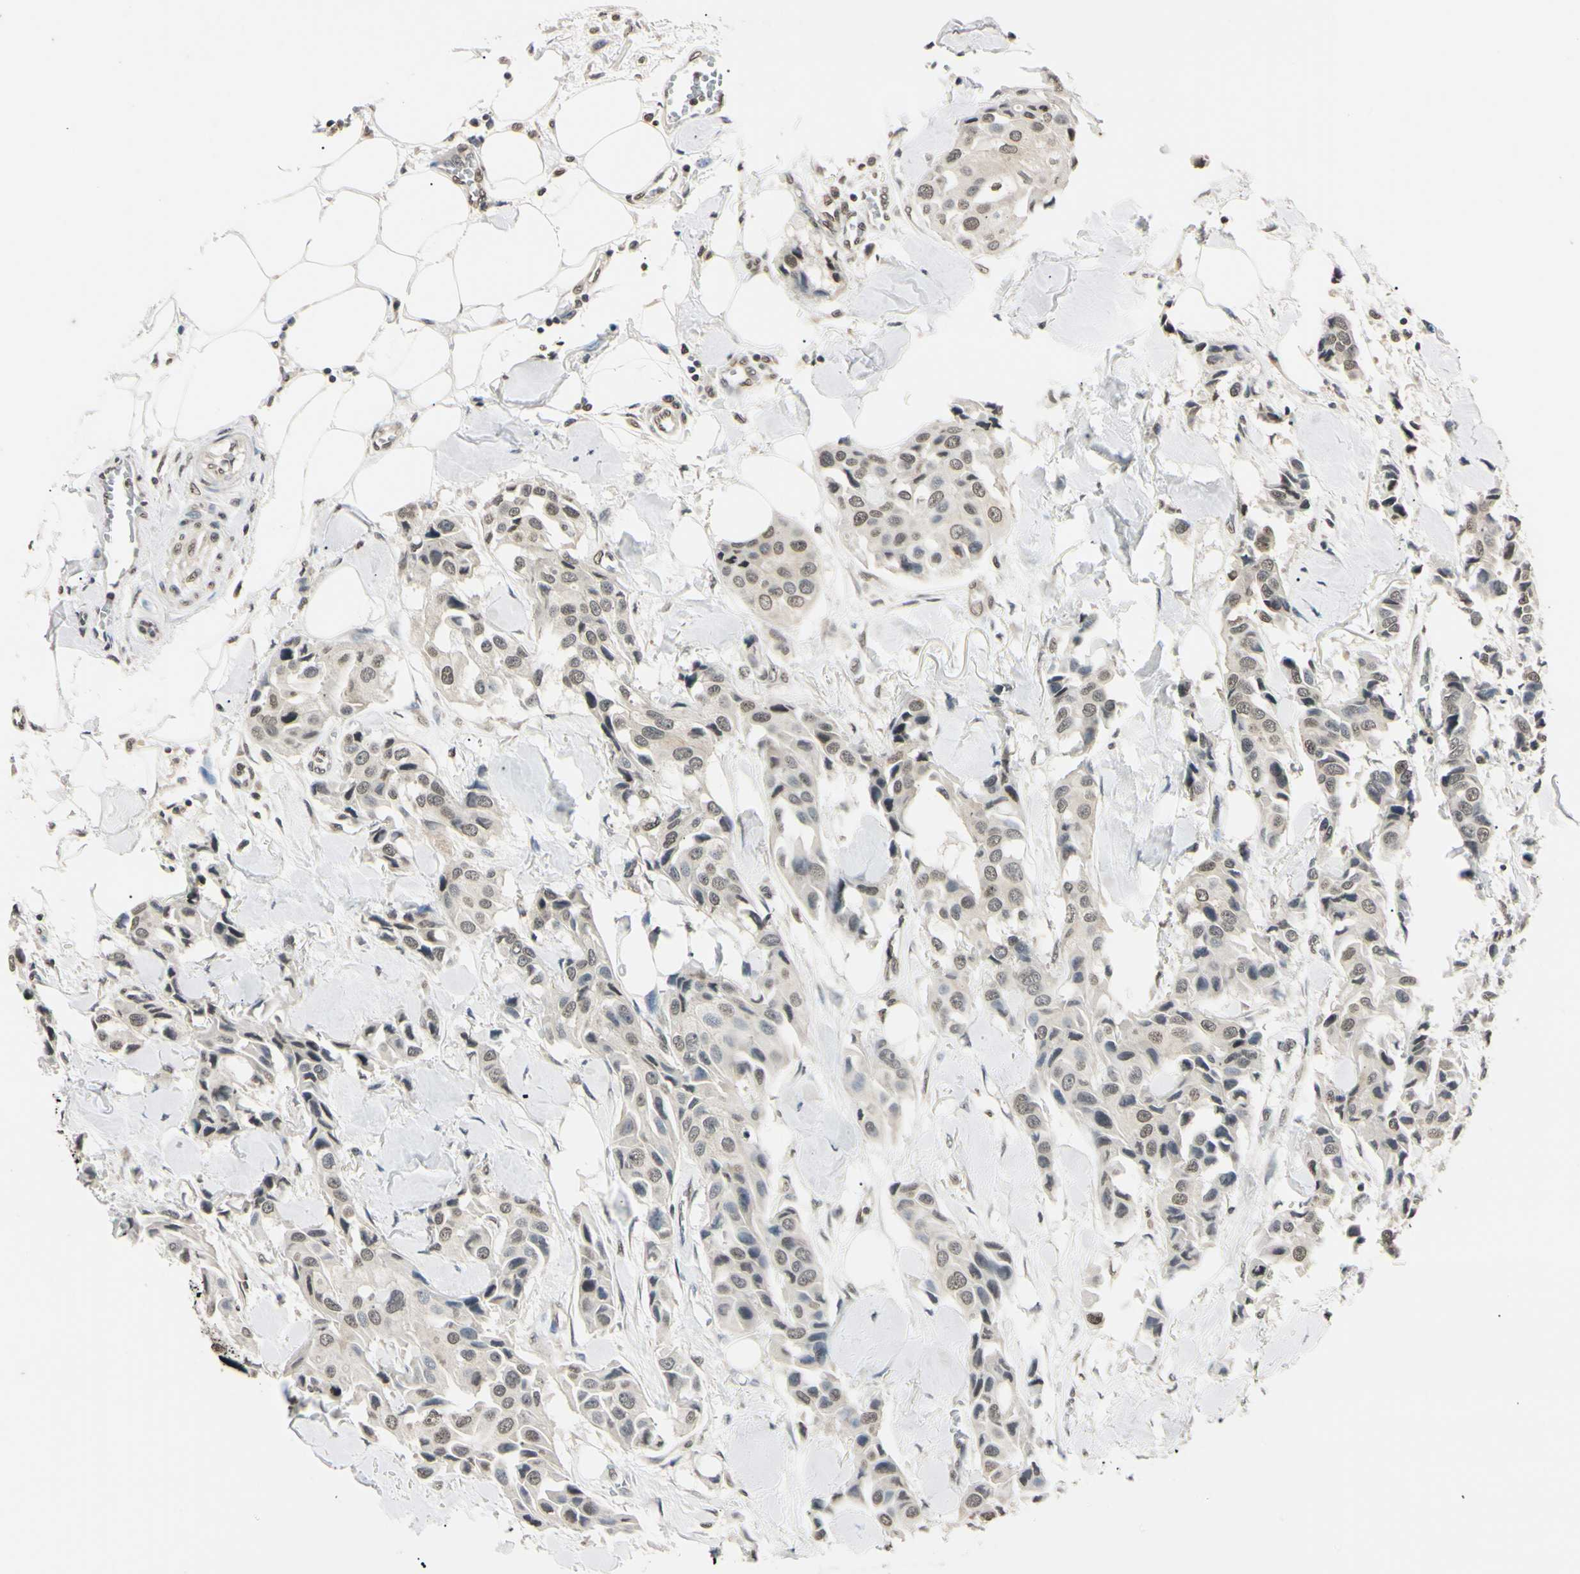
{"staining": {"intensity": "weak", "quantity": "25%-75%", "location": "cytoplasmic/membranous,nuclear"}, "tissue": "breast cancer", "cell_type": "Tumor cells", "image_type": "cancer", "snomed": [{"axis": "morphology", "description": "Duct carcinoma"}, {"axis": "topography", "description": "Breast"}], "caption": "IHC micrograph of human breast cancer stained for a protein (brown), which shows low levels of weak cytoplasmic/membranous and nuclear staining in approximately 25%-75% of tumor cells.", "gene": "CDC45", "patient": {"sex": "female", "age": 80}}